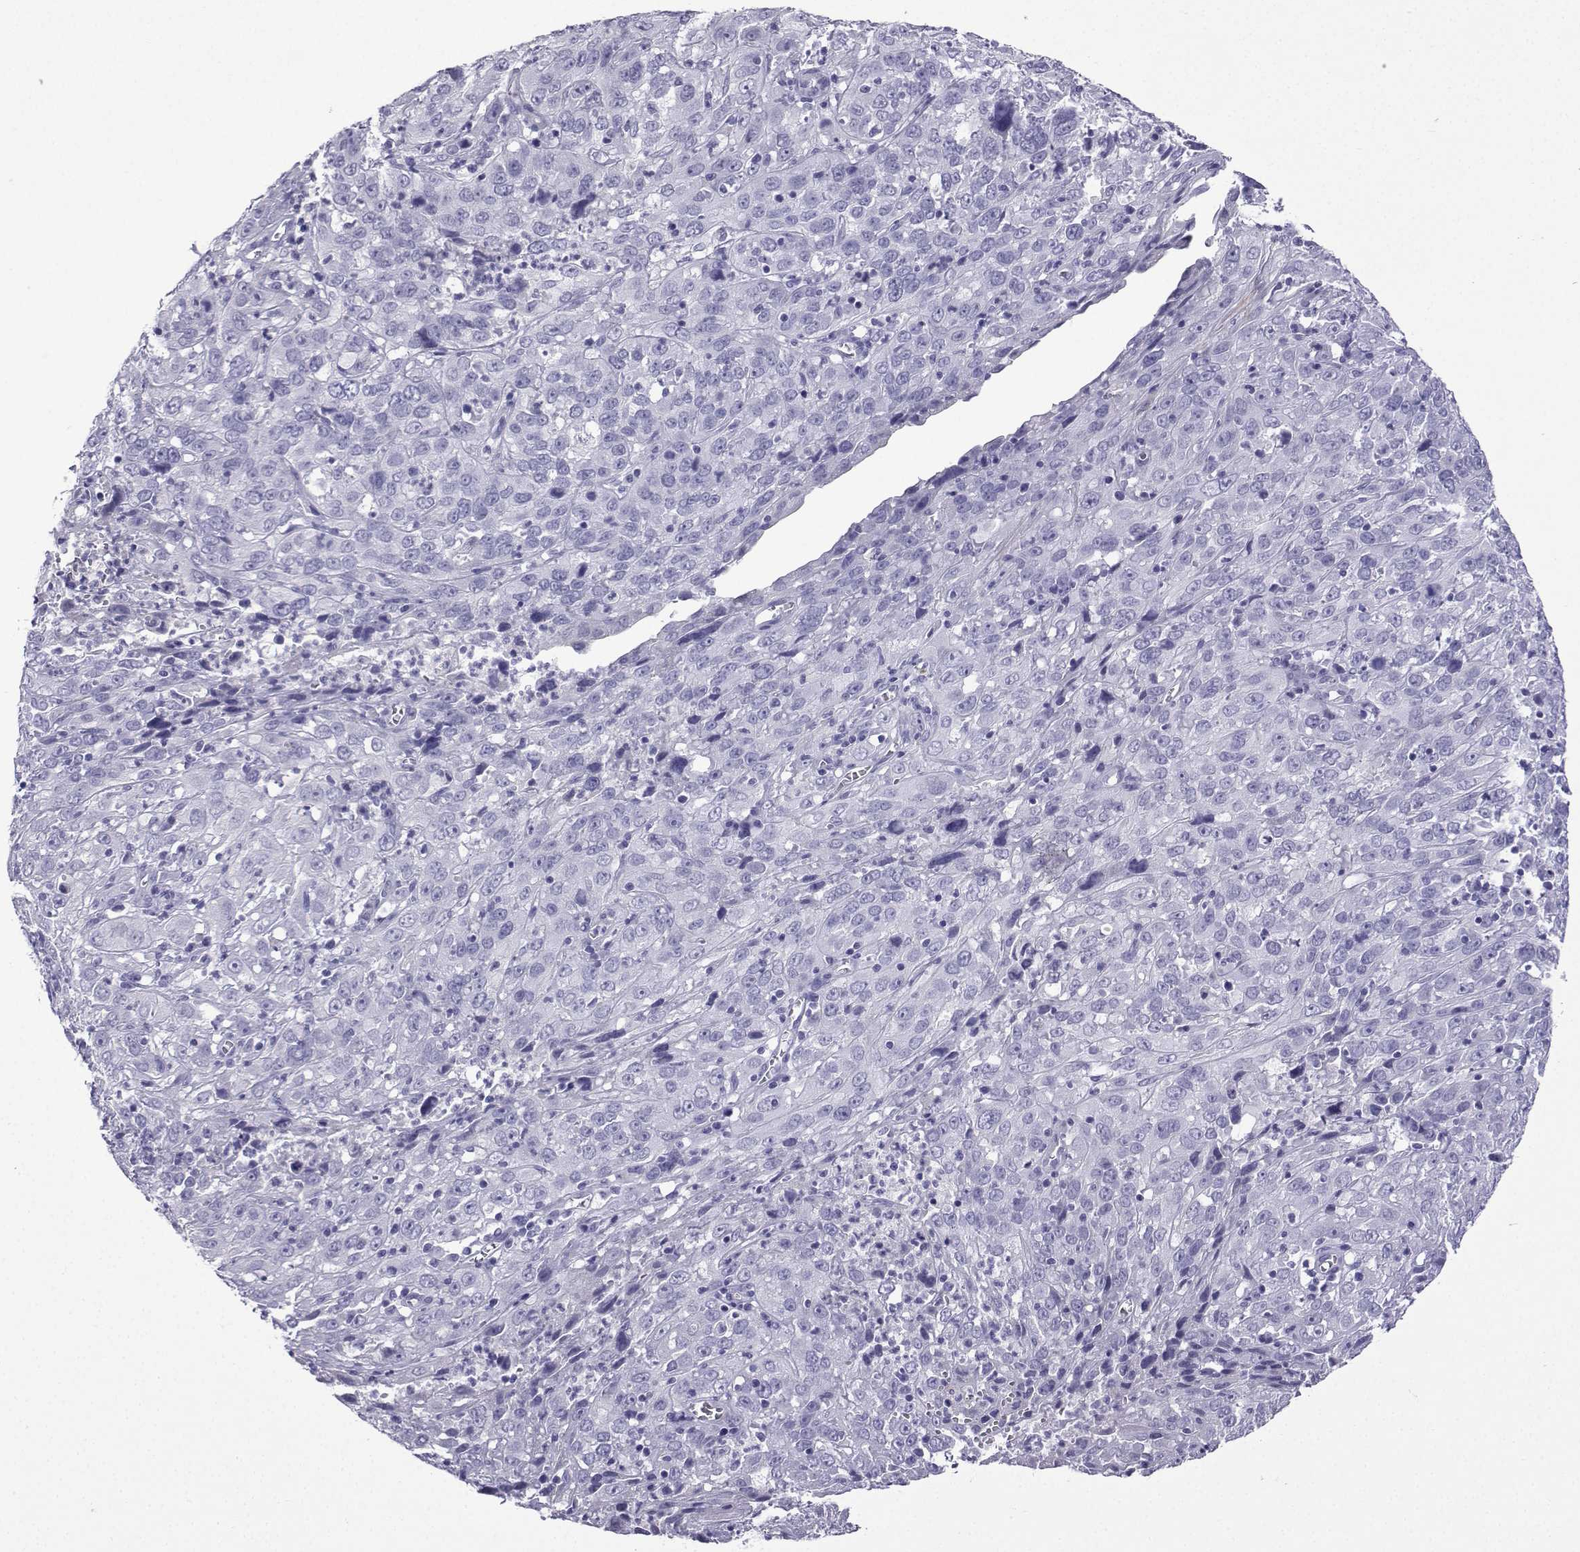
{"staining": {"intensity": "negative", "quantity": "none", "location": "none"}, "tissue": "cervical cancer", "cell_type": "Tumor cells", "image_type": "cancer", "snomed": [{"axis": "morphology", "description": "Squamous cell carcinoma, NOS"}, {"axis": "topography", "description": "Cervix"}], "caption": "Cervical squamous cell carcinoma was stained to show a protein in brown. There is no significant expression in tumor cells.", "gene": "KCNF1", "patient": {"sex": "female", "age": 32}}